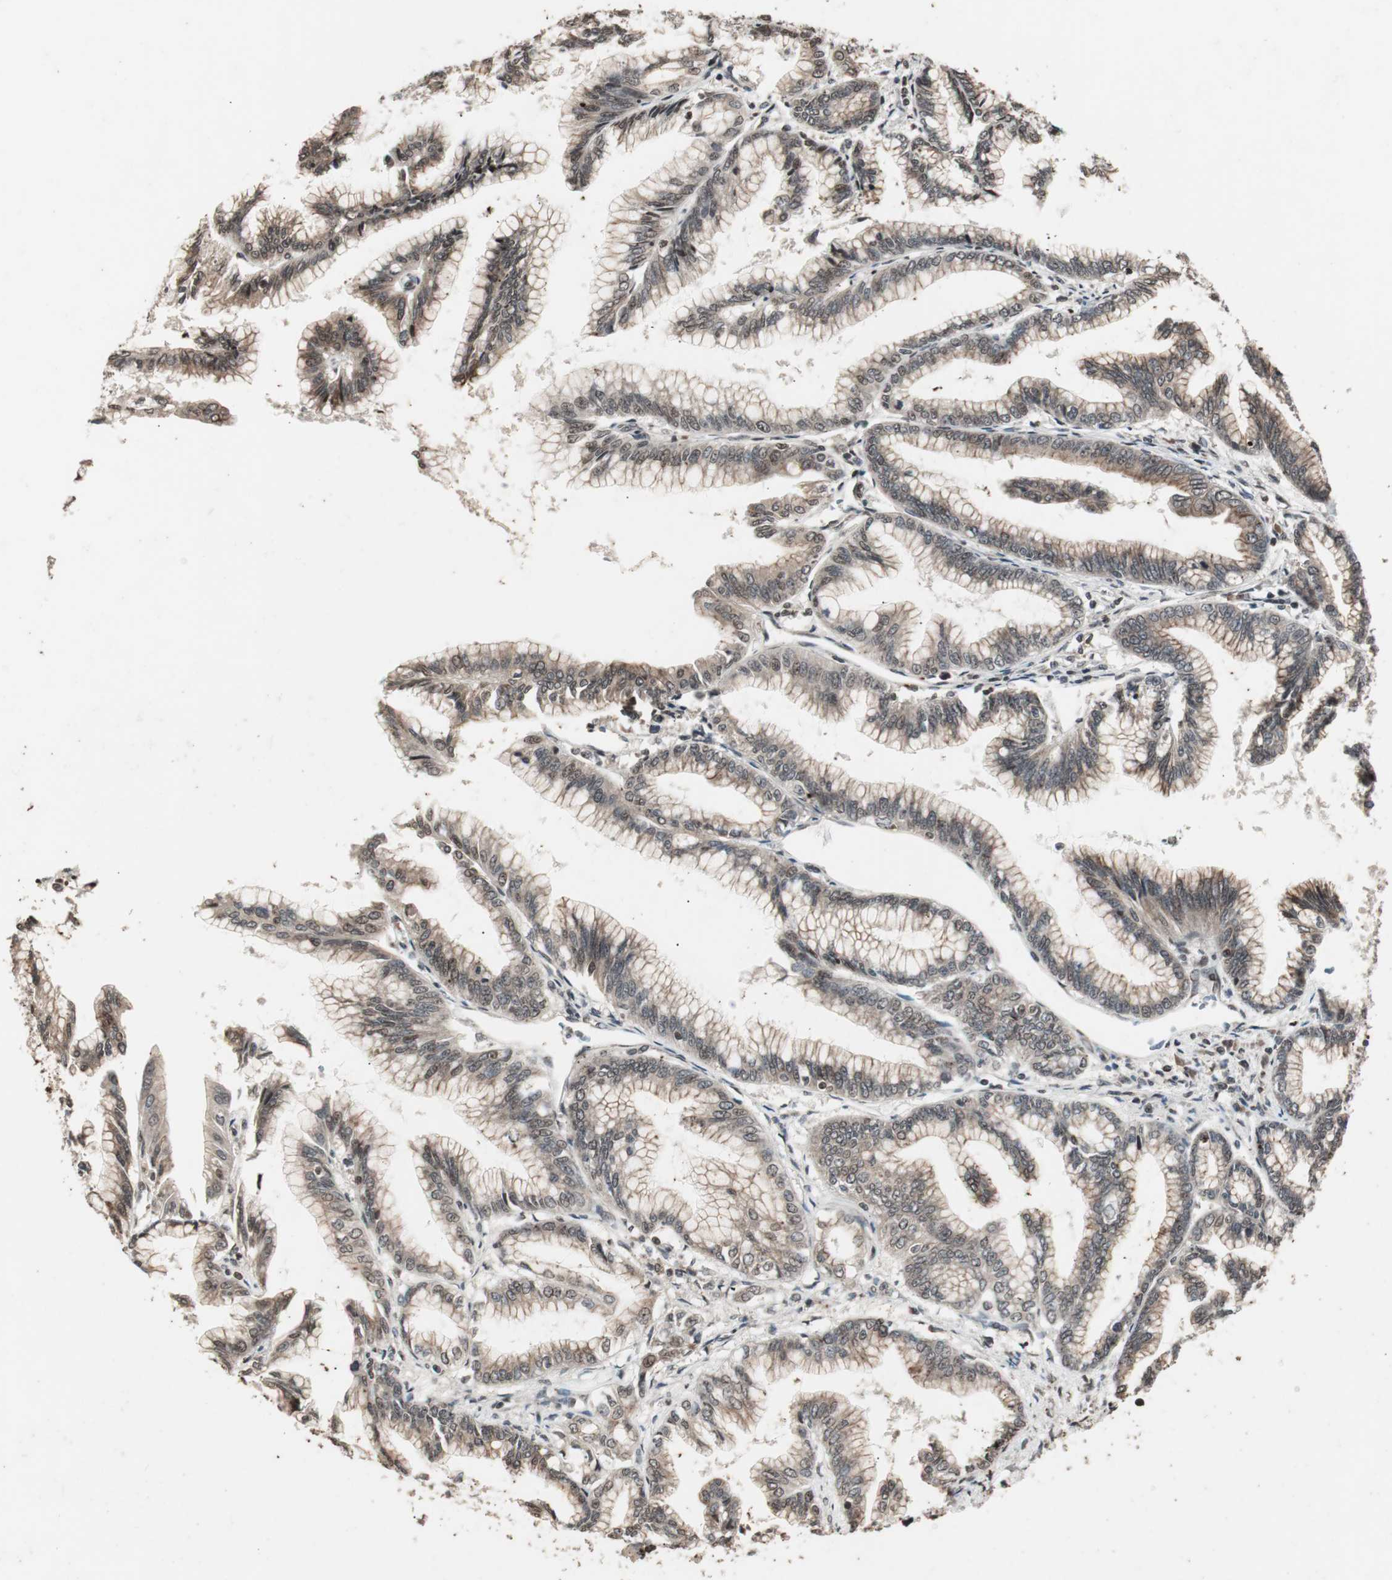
{"staining": {"intensity": "moderate", "quantity": "25%-75%", "location": "cytoplasmic/membranous"}, "tissue": "pancreatic cancer", "cell_type": "Tumor cells", "image_type": "cancer", "snomed": [{"axis": "morphology", "description": "Adenocarcinoma, NOS"}, {"axis": "topography", "description": "Pancreas"}], "caption": "Human adenocarcinoma (pancreatic) stained with a protein marker shows moderate staining in tumor cells.", "gene": "ZFC3H1", "patient": {"sex": "female", "age": 64}}